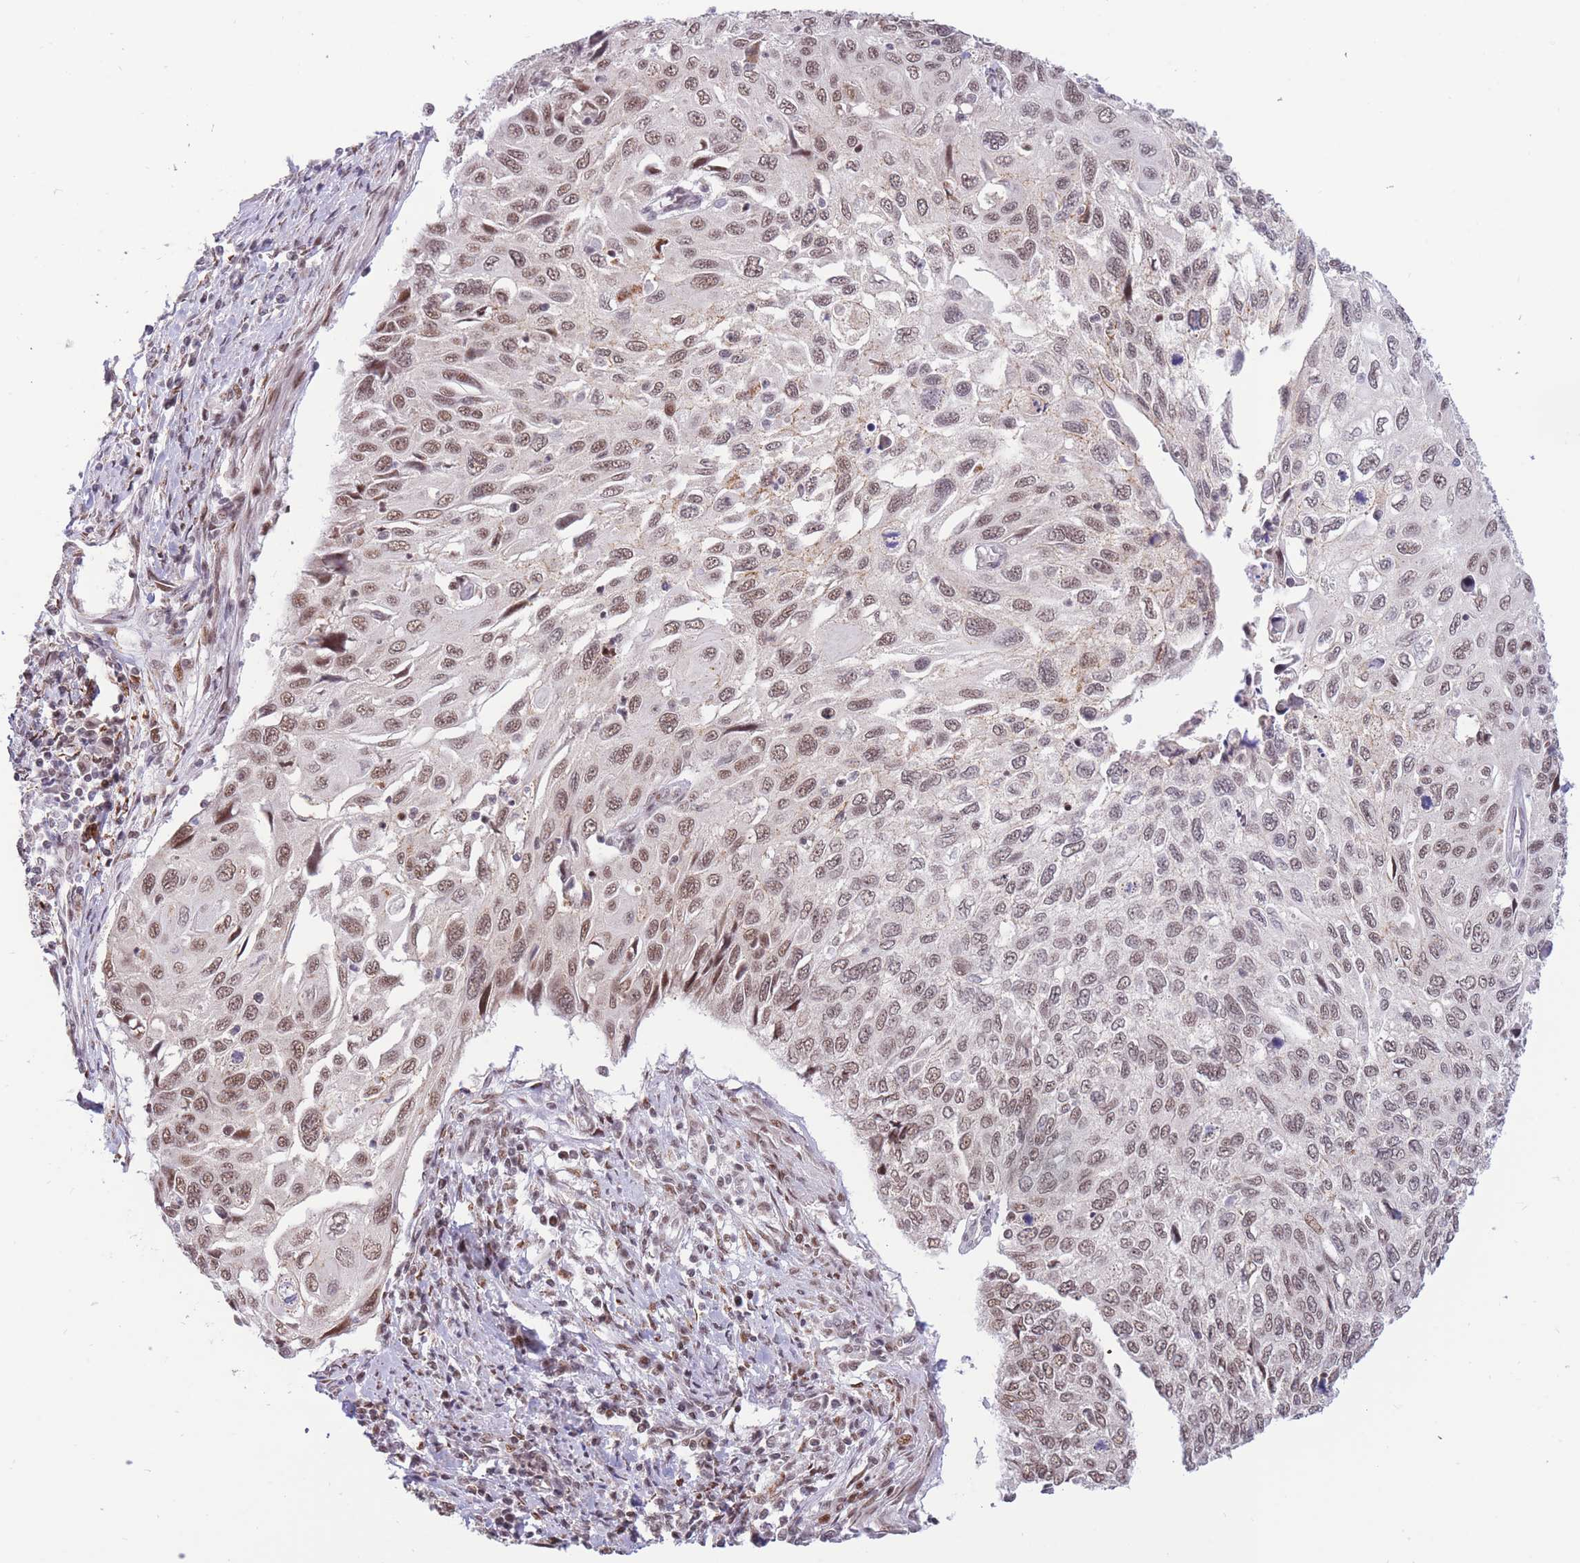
{"staining": {"intensity": "moderate", "quantity": ">75%", "location": "nuclear"}, "tissue": "cervical cancer", "cell_type": "Tumor cells", "image_type": "cancer", "snomed": [{"axis": "morphology", "description": "Squamous cell carcinoma, NOS"}, {"axis": "topography", "description": "Cervix"}], "caption": "Immunohistochemistry (DAB (3,3'-diaminobenzidine)) staining of human cervical squamous cell carcinoma exhibits moderate nuclear protein staining in approximately >75% of tumor cells.", "gene": "TARBP2", "patient": {"sex": "female", "age": 70}}